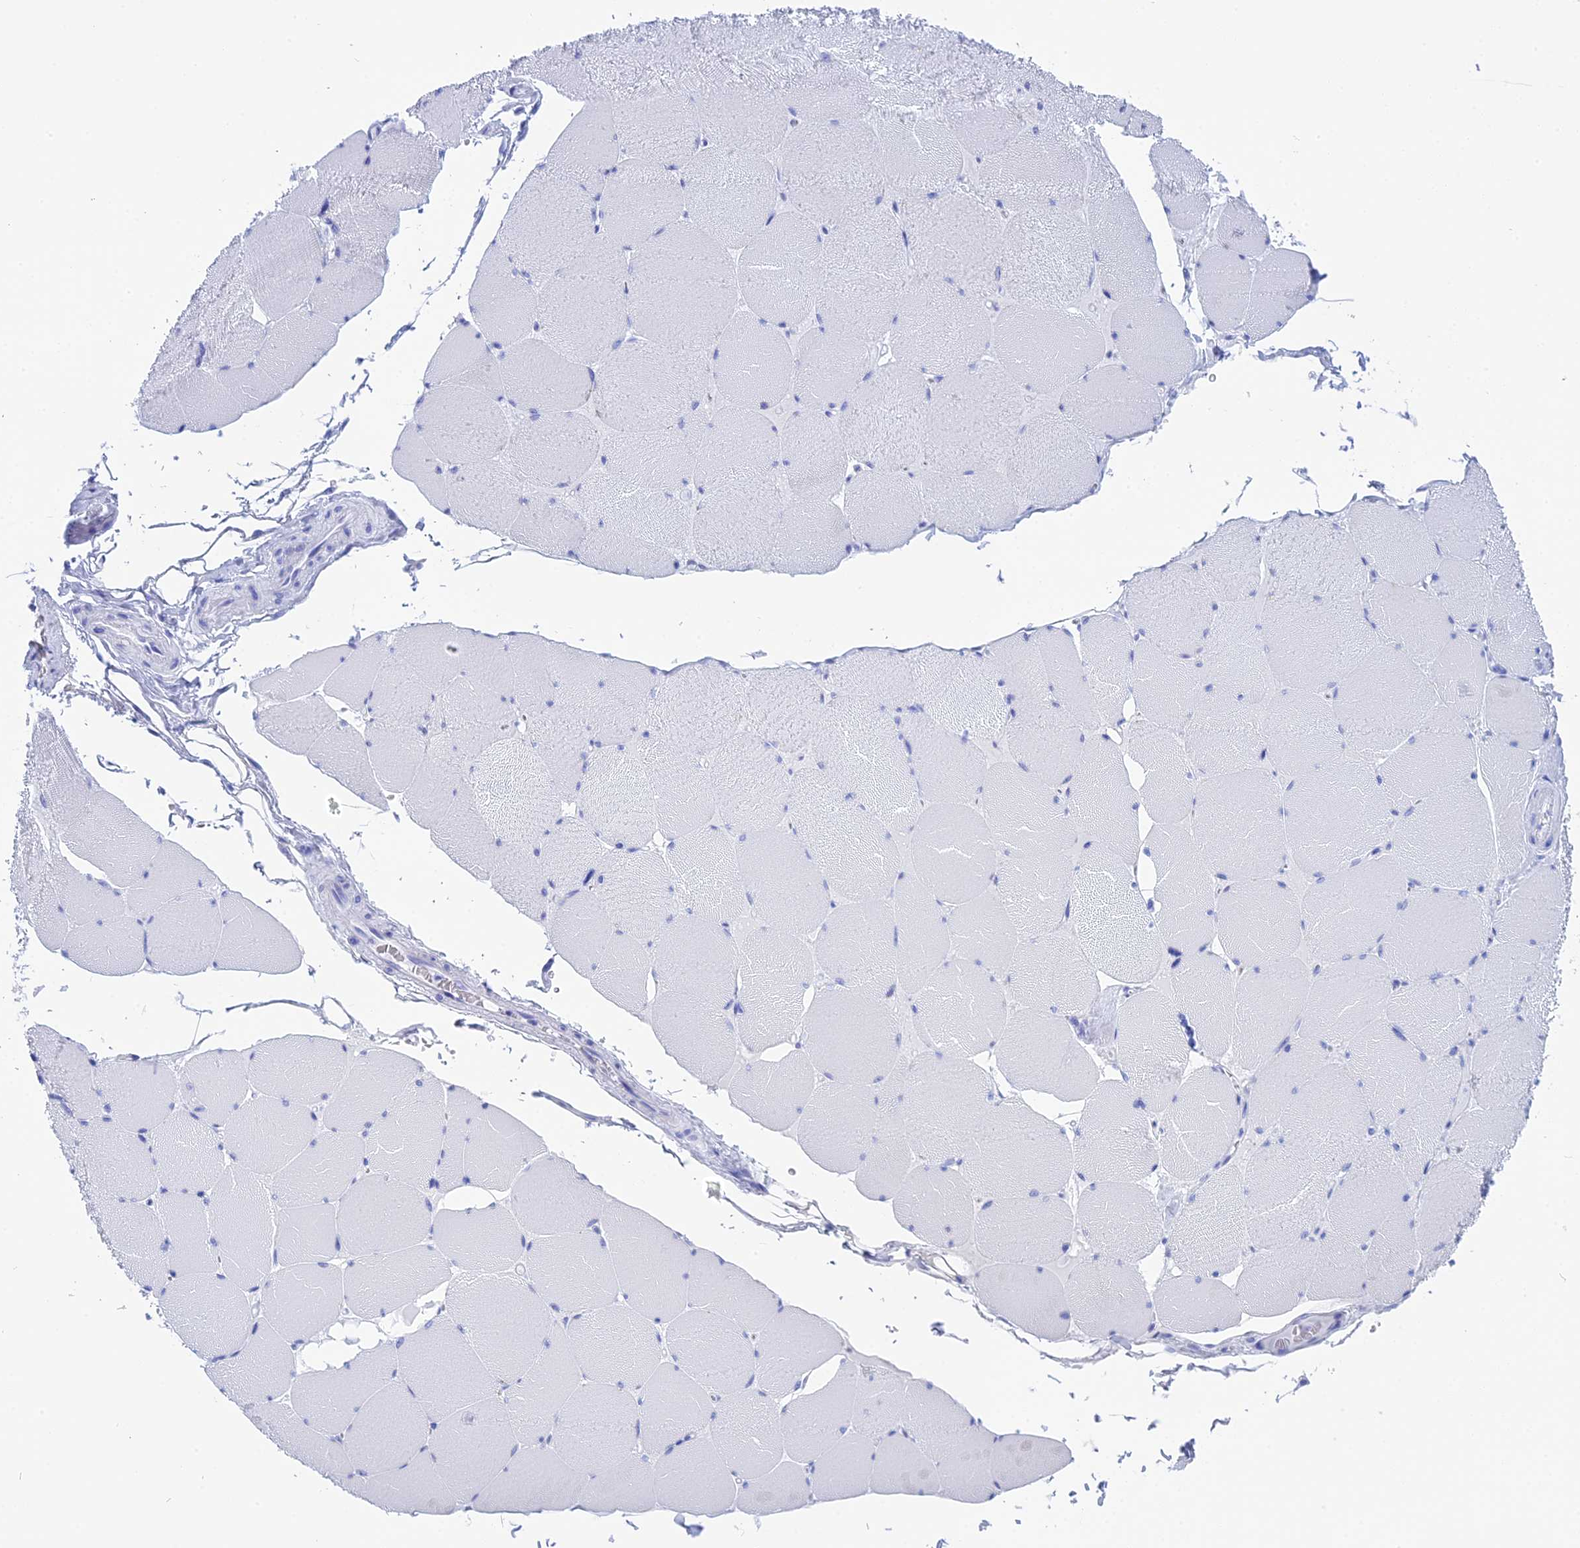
{"staining": {"intensity": "negative", "quantity": "none", "location": "none"}, "tissue": "skeletal muscle", "cell_type": "Myocytes", "image_type": "normal", "snomed": [{"axis": "morphology", "description": "Normal tissue, NOS"}, {"axis": "topography", "description": "Skeletal muscle"}, {"axis": "topography", "description": "Head-Neck"}], "caption": "Protein analysis of benign skeletal muscle shows no significant positivity in myocytes. (Stains: DAB immunohistochemistry (IHC) with hematoxylin counter stain, Microscopy: brightfield microscopy at high magnification).", "gene": "TEX101", "patient": {"sex": "male", "age": 66}}